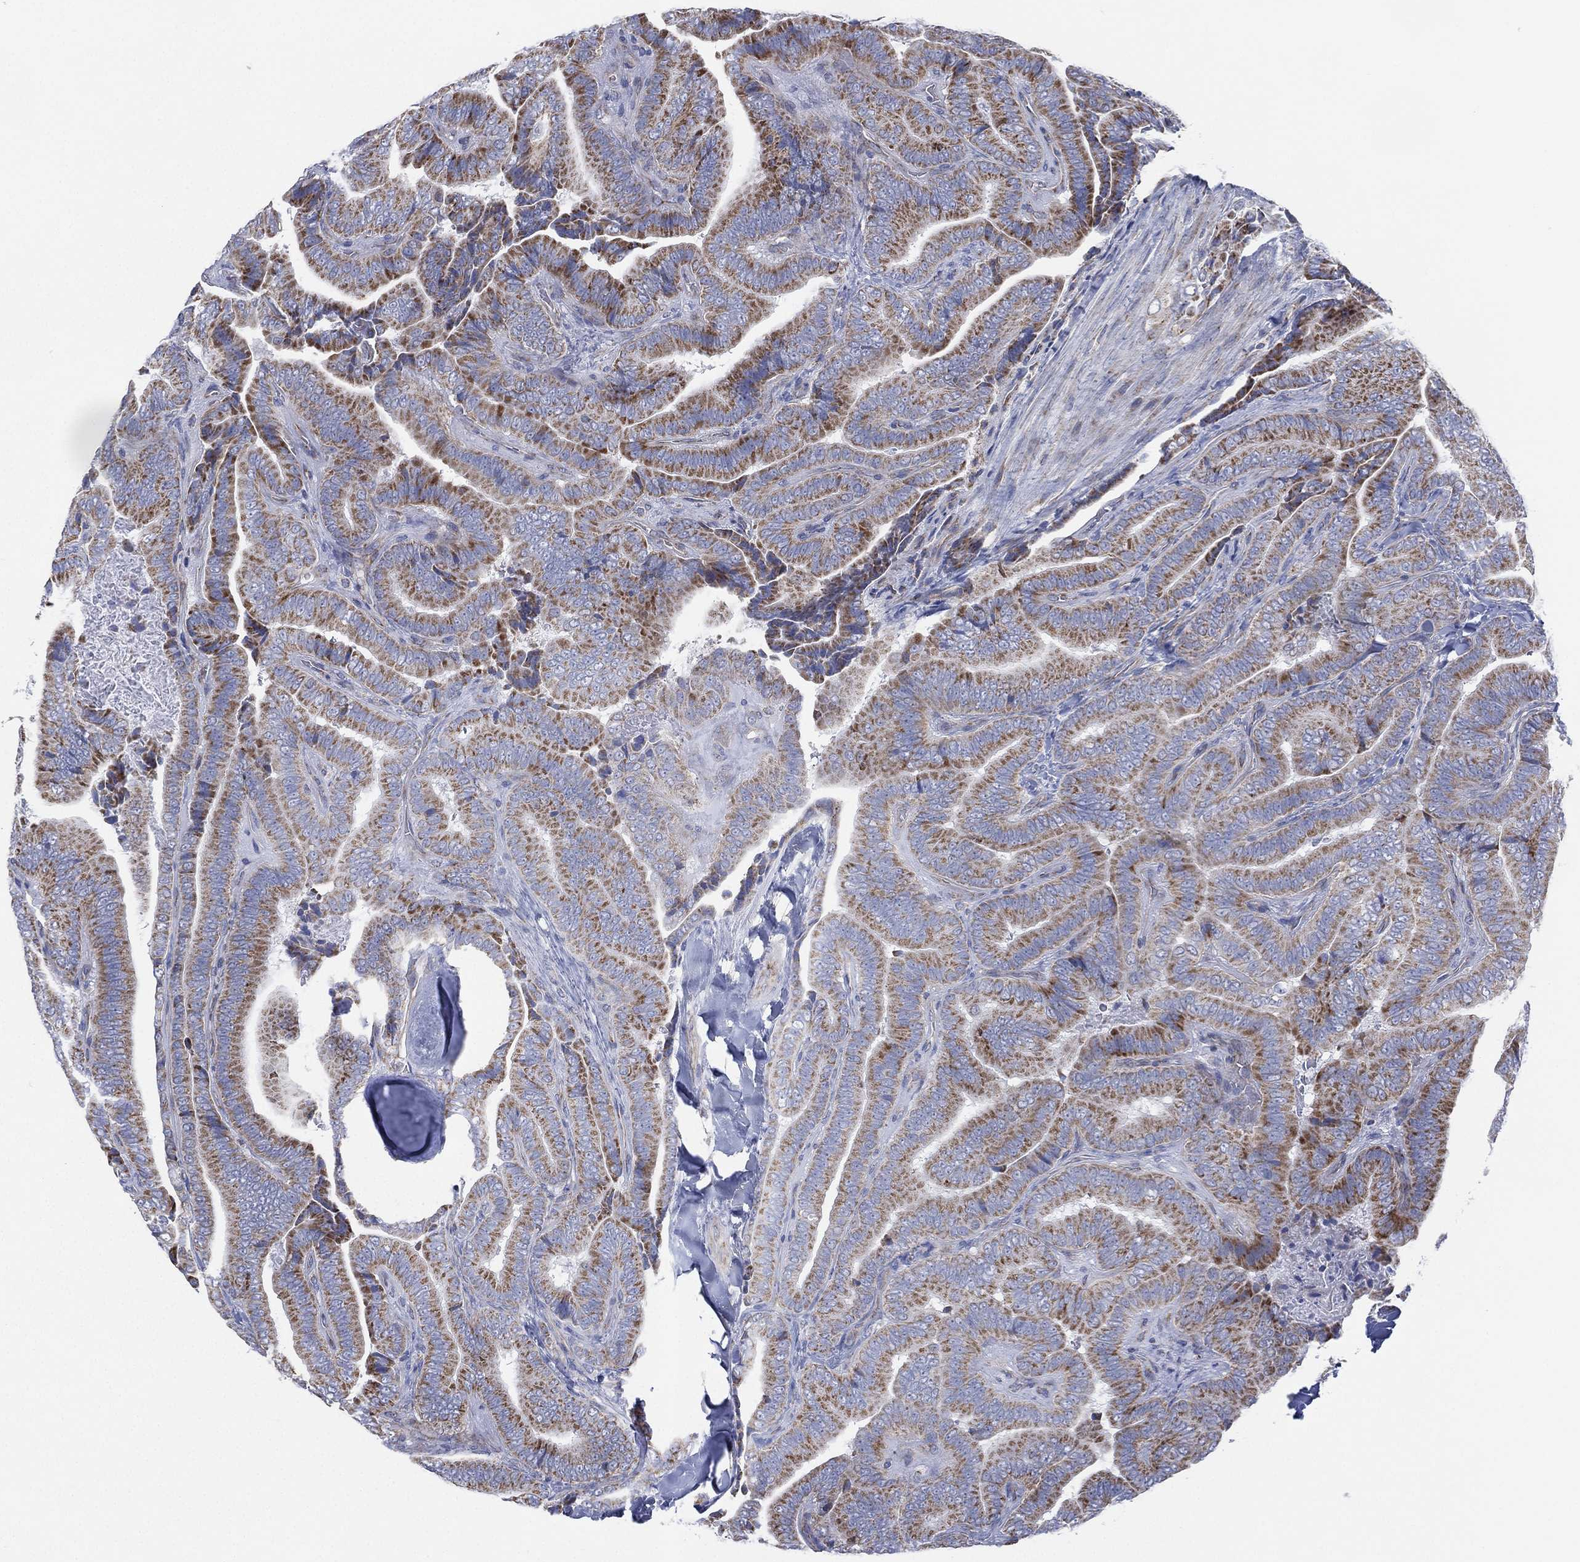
{"staining": {"intensity": "moderate", "quantity": ">75%", "location": "cytoplasmic/membranous"}, "tissue": "thyroid cancer", "cell_type": "Tumor cells", "image_type": "cancer", "snomed": [{"axis": "morphology", "description": "Papillary adenocarcinoma, NOS"}, {"axis": "topography", "description": "Thyroid gland"}], "caption": "Thyroid papillary adenocarcinoma stained with immunohistochemistry displays moderate cytoplasmic/membranous positivity in approximately >75% of tumor cells. The staining is performed using DAB brown chromogen to label protein expression. The nuclei are counter-stained blue using hematoxylin.", "gene": "INA", "patient": {"sex": "male", "age": 61}}